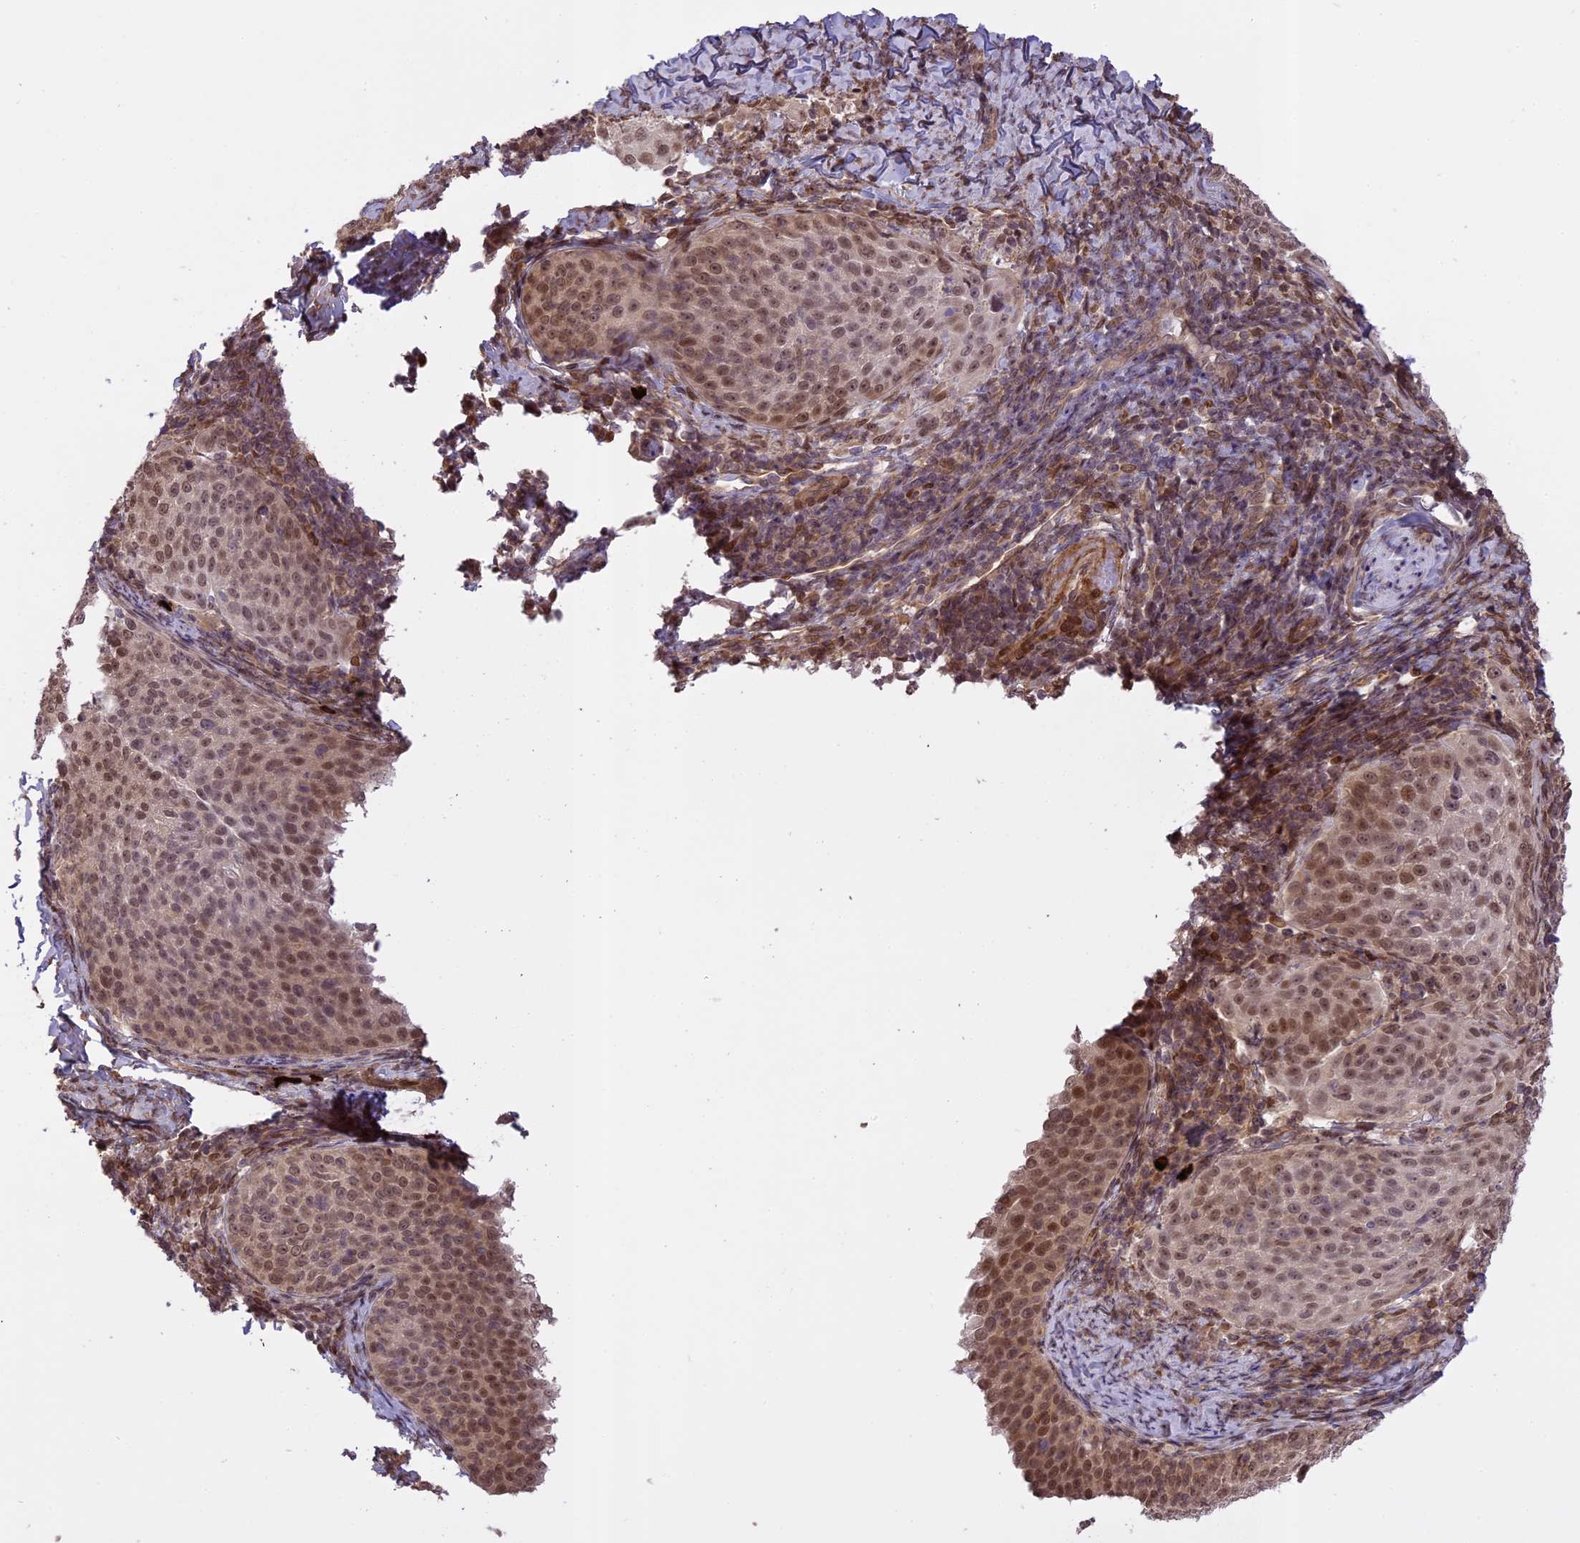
{"staining": {"intensity": "moderate", "quantity": "<25%", "location": "nuclear"}, "tissue": "cervical cancer", "cell_type": "Tumor cells", "image_type": "cancer", "snomed": [{"axis": "morphology", "description": "Squamous cell carcinoma, NOS"}, {"axis": "topography", "description": "Cervix"}], "caption": "Brown immunohistochemical staining in cervical cancer shows moderate nuclear positivity in about <25% of tumor cells.", "gene": "PRELID2", "patient": {"sex": "female", "age": 57}}